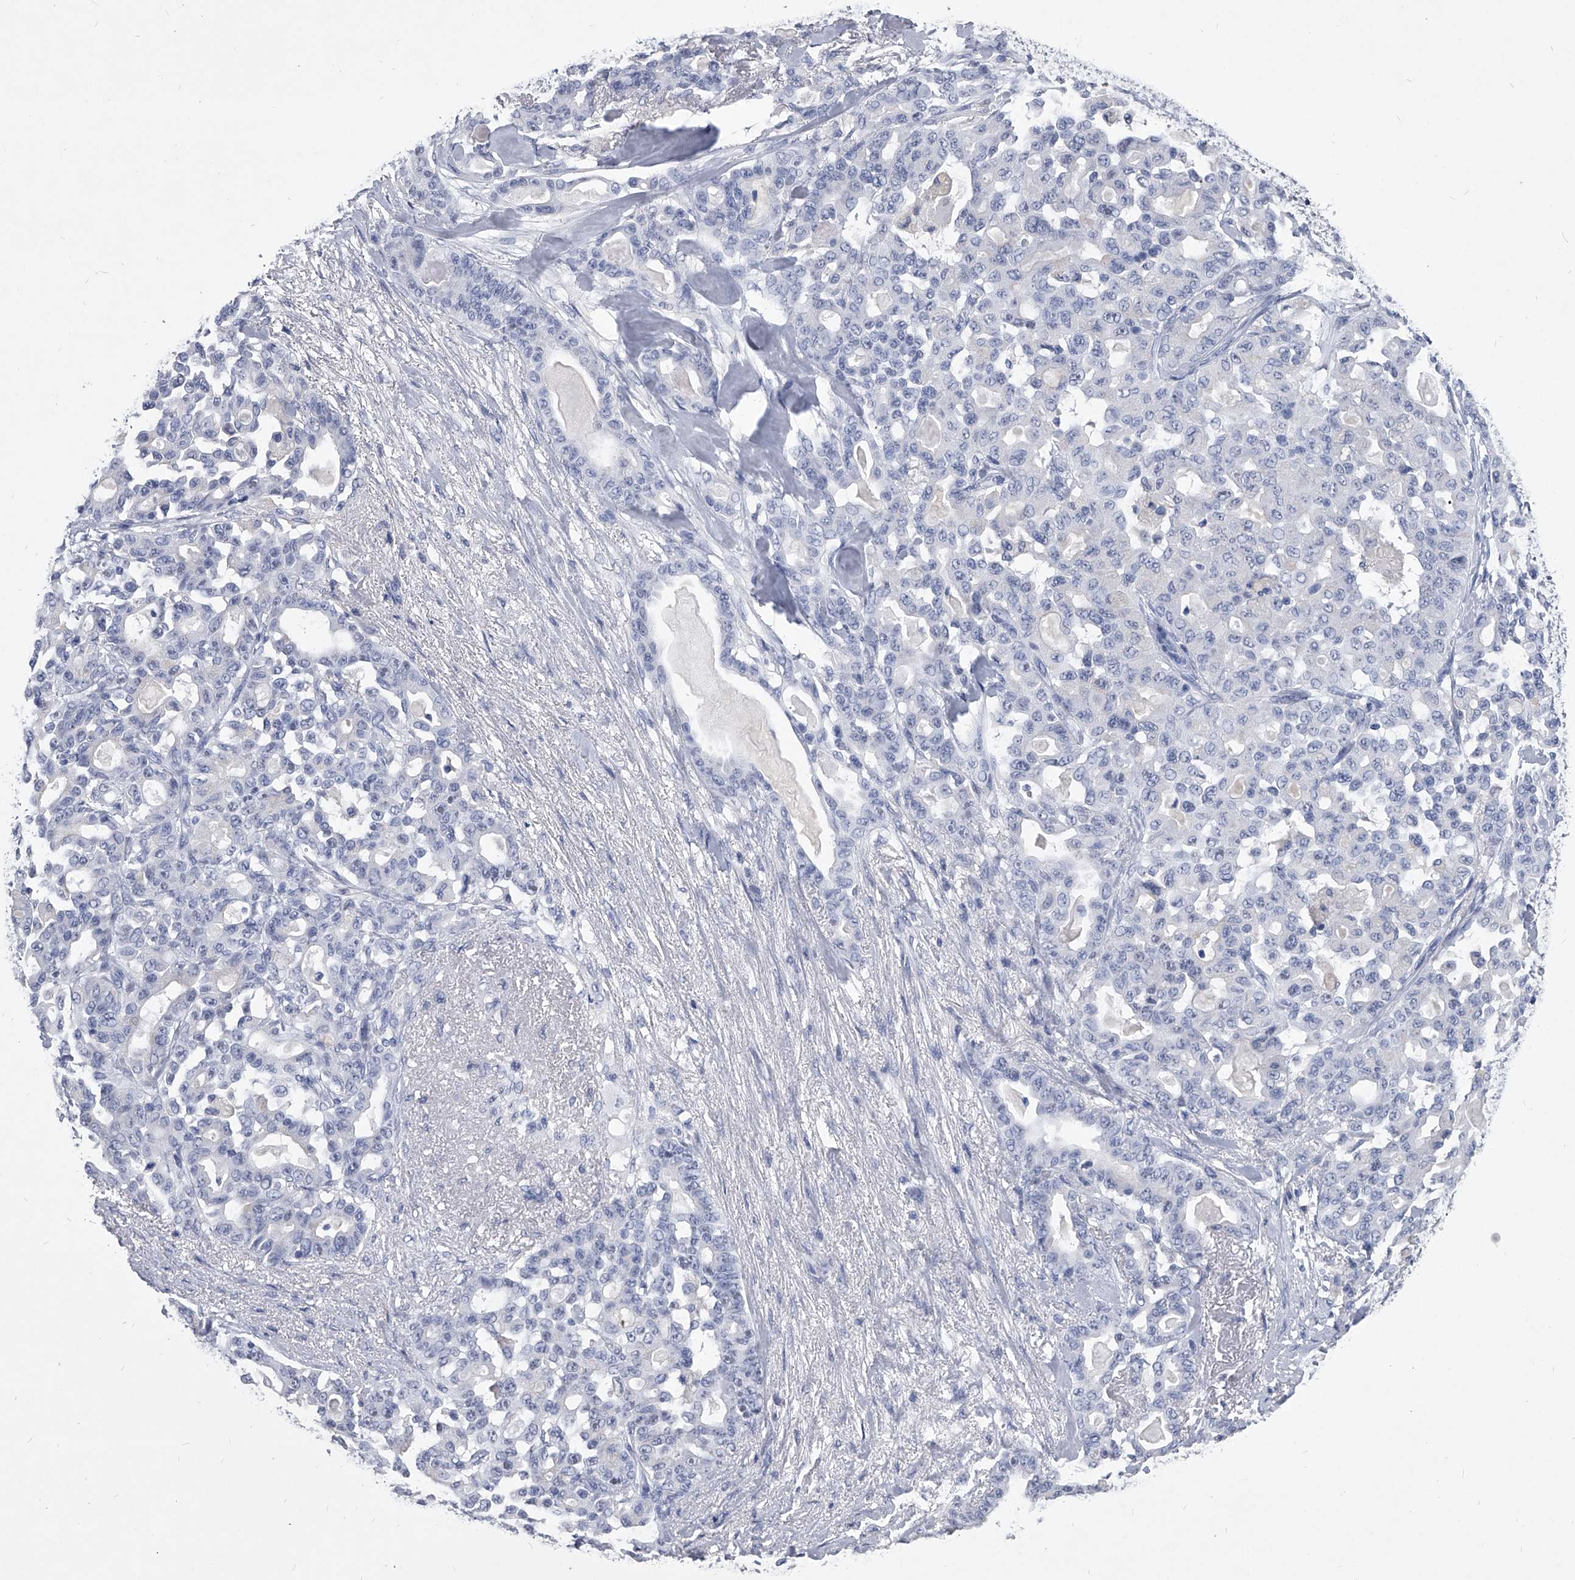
{"staining": {"intensity": "negative", "quantity": "none", "location": "none"}, "tissue": "pancreatic cancer", "cell_type": "Tumor cells", "image_type": "cancer", "snomed": [{"axis": "morphology", "description": "Adenocarcinoma, NOS"}, {"axis": "topography", "description": "Pancreas"}], "caption": "Human adenocarcinoma (pancreatic) stained for a protein using immunohistochemistry reveals no expression in tumor cells.", "gene": "BCAS1", "patient": {"sex": "male", "age": 63}}